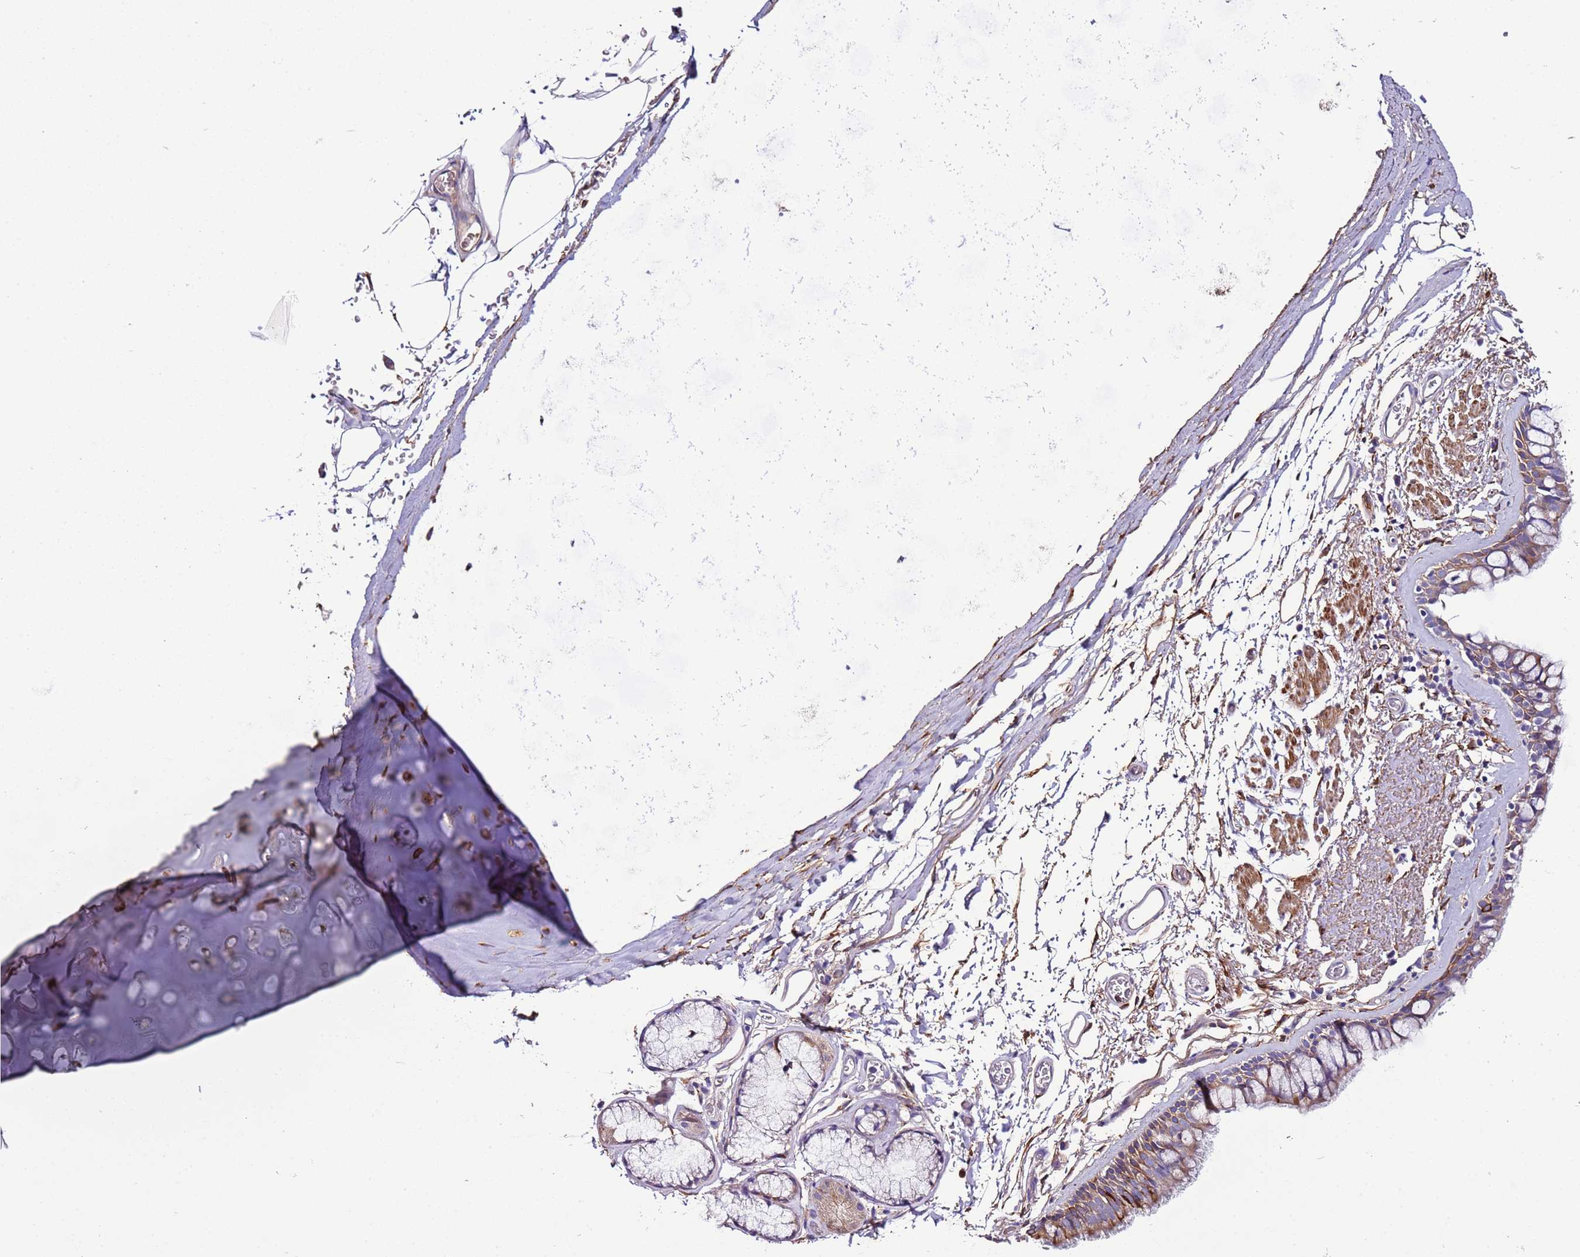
{"staining": {"intensity": "moderate", "quantity": "25%-75%", "location": "cytoplasmic/membranous"}, "tissue": "bronchus", "cell_type": "Respiratory epithelial cells", "image_type": "normal", "snomed": [{"axis": "morphology", "description": "Normal tissue, NOS"}, {"axis": "topography", "description": "Bronchus"}], "caption": "Immunohistochemical staining of unremarkable bronchus reveals moderate cytoplasmic/membranous protein staining in approximately 25%-75% of respiratory epithelial cells. Immunohistochemistry stains the protein of interest in brown and the nuclei are stained blue.", "gene": "FAM174C", "patient": {"sex": "male", "age": 65}}